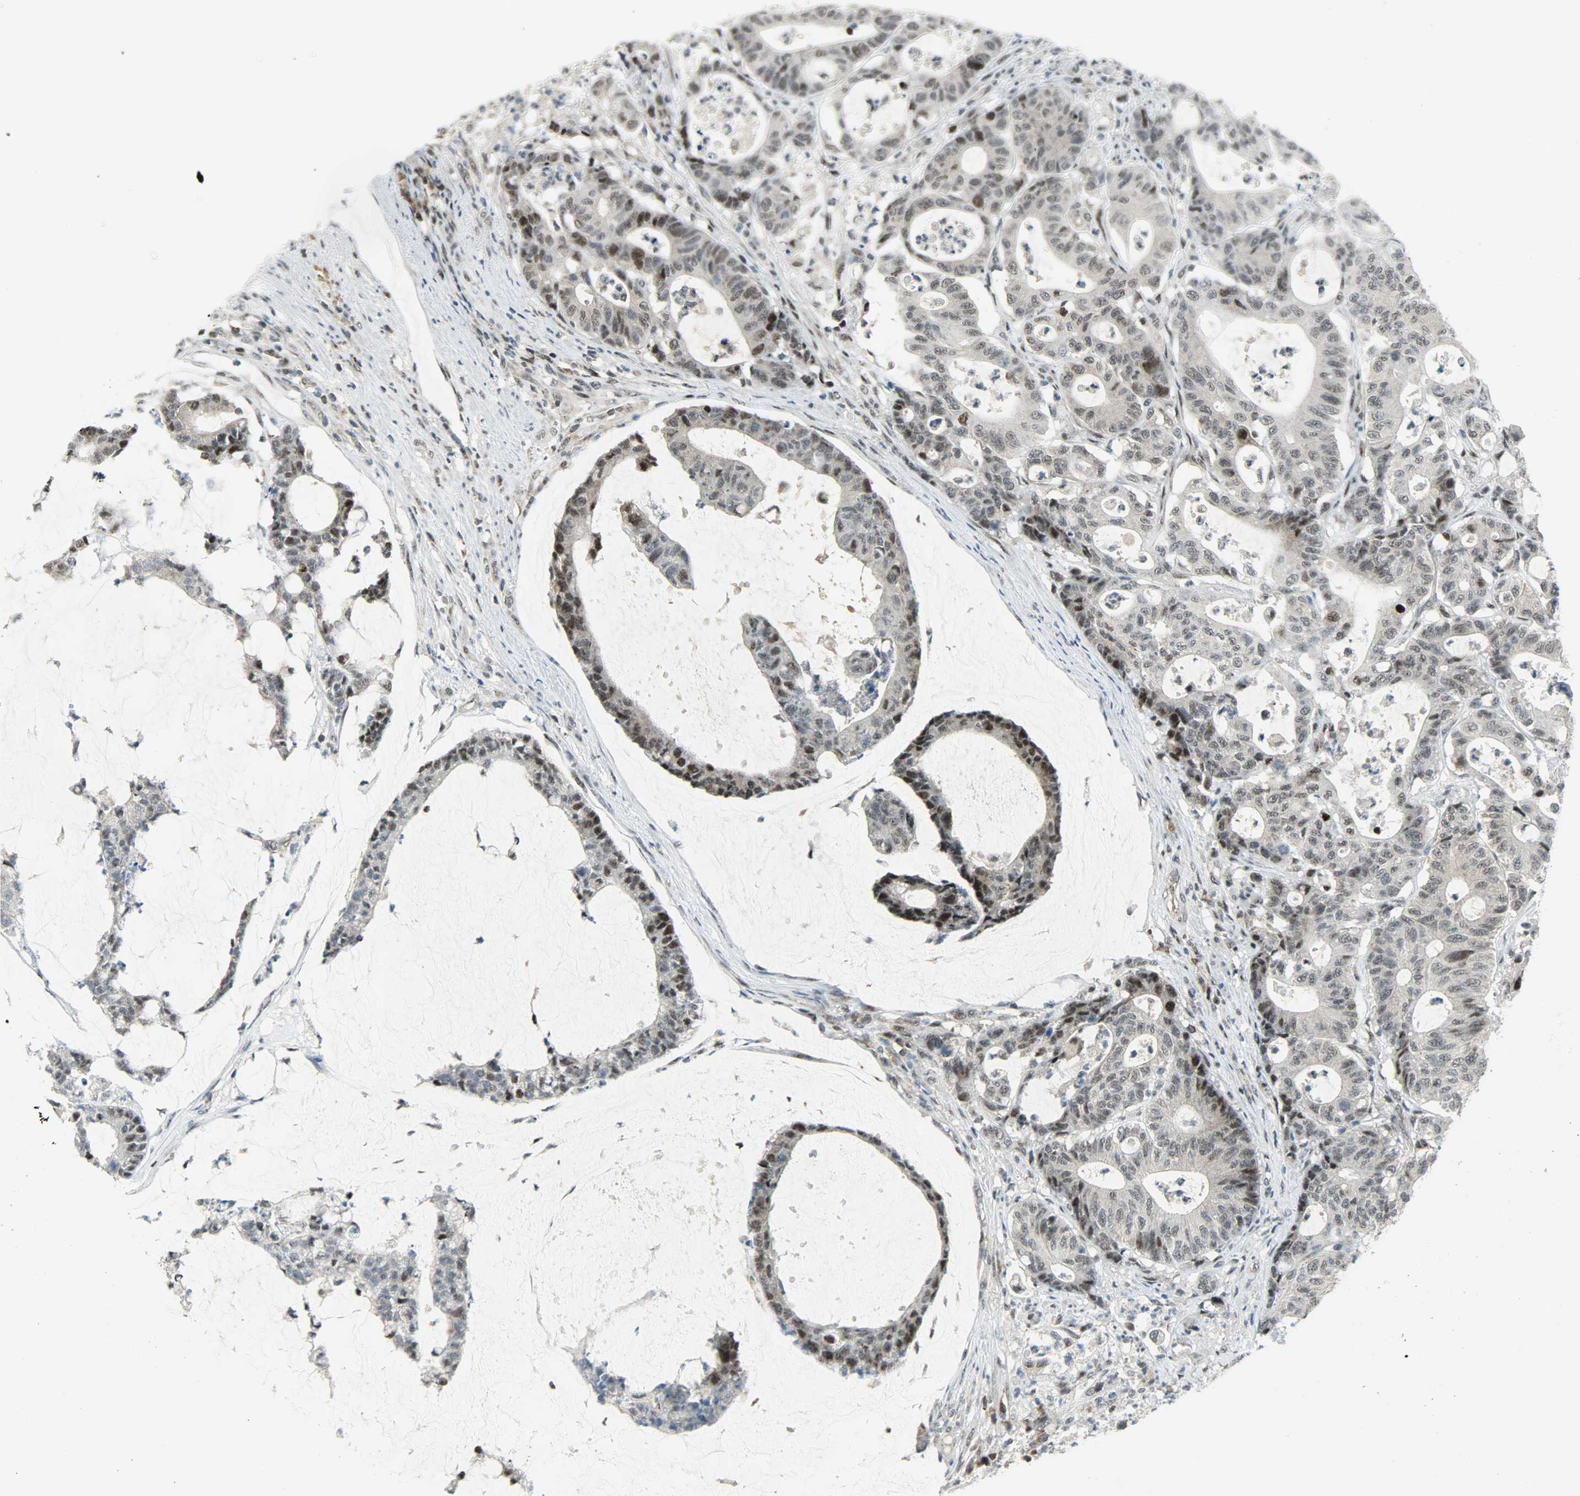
{"staining": {"intensity": "moderate", "quantity": "25%-75%", "location": "nuclear"}, "tissue": "colorectal cancer", "cell_type": "Tumor cells", "image_type": "cancer", "snomed": [{"axis": "morphology", "description": "Adenocarcinoma, NOS"}, {"axis": "topography", "description": "Colon"}], "caption": "Colorectal cancer stained with DAB (3,3'-diaminobenzidine) immunohistochemistry reveals medium levels of moderate nuclear positivity in about 25%-75% of tumor cells.", "gene": "IL15", "patient": {"sex": "female", "age": 84}}